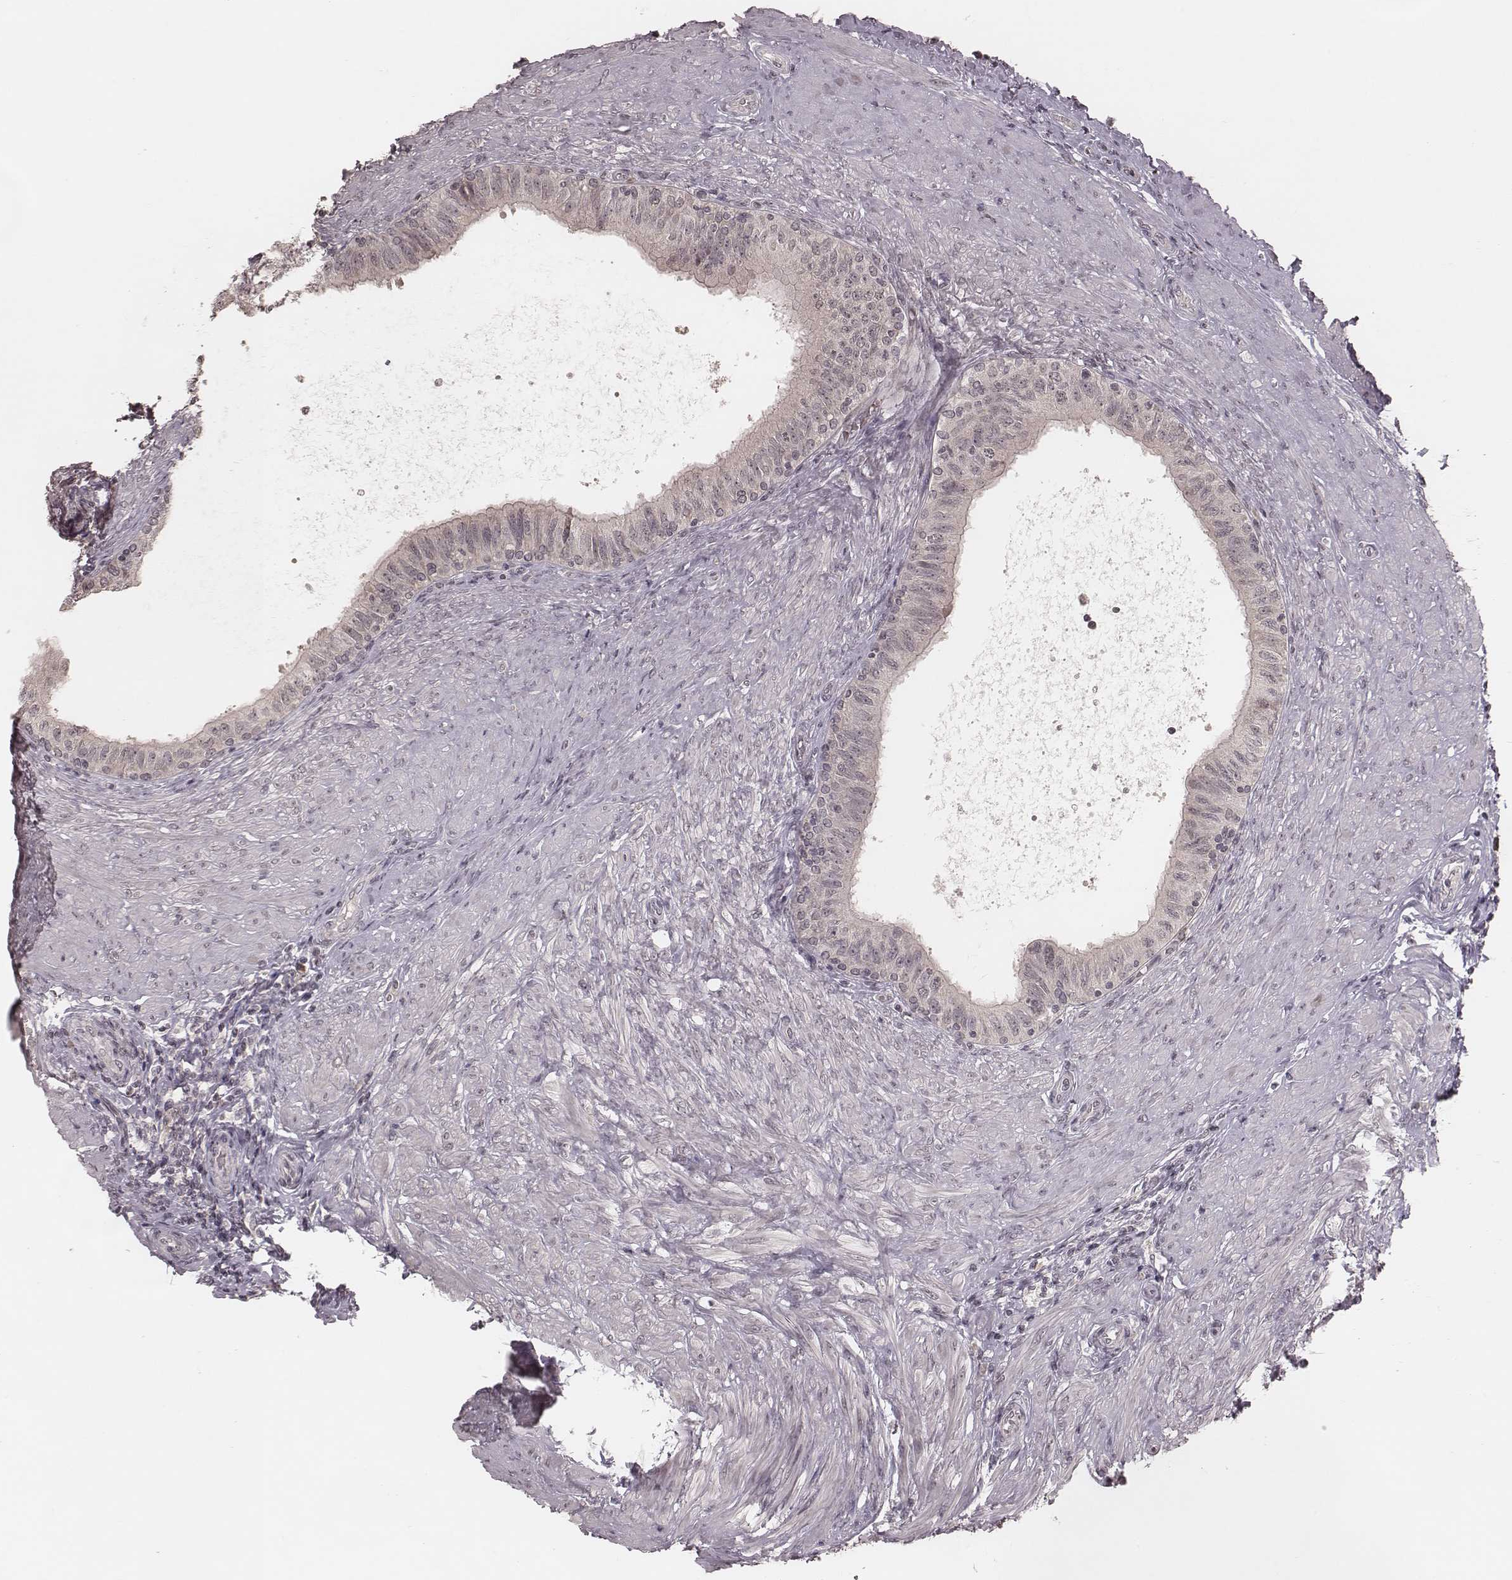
{"staining": {"intensity": "negative", "quantity": "none", "location": "none"}, "tissue": "epididymis", "cell_type": "Glandular cells", "image_type": "normal", "snomed": [{"axis": "morphology", "description": "Normal tissue, NOS"}, {"axis": "morphology", "description": "Seminoma, NOS"}, {"axis": "topography", "description": "Testis"}, {"axis": "topography", "description": "Epididymis"}], "caption": "Micrograph shows no protein staining in glandular cells of normal epididymis. (Immunohistochemistry (ihc), brightfield microscopy, high magnification).", "gene": "IL5", "patient": {"sex": "male", "age": 61}}